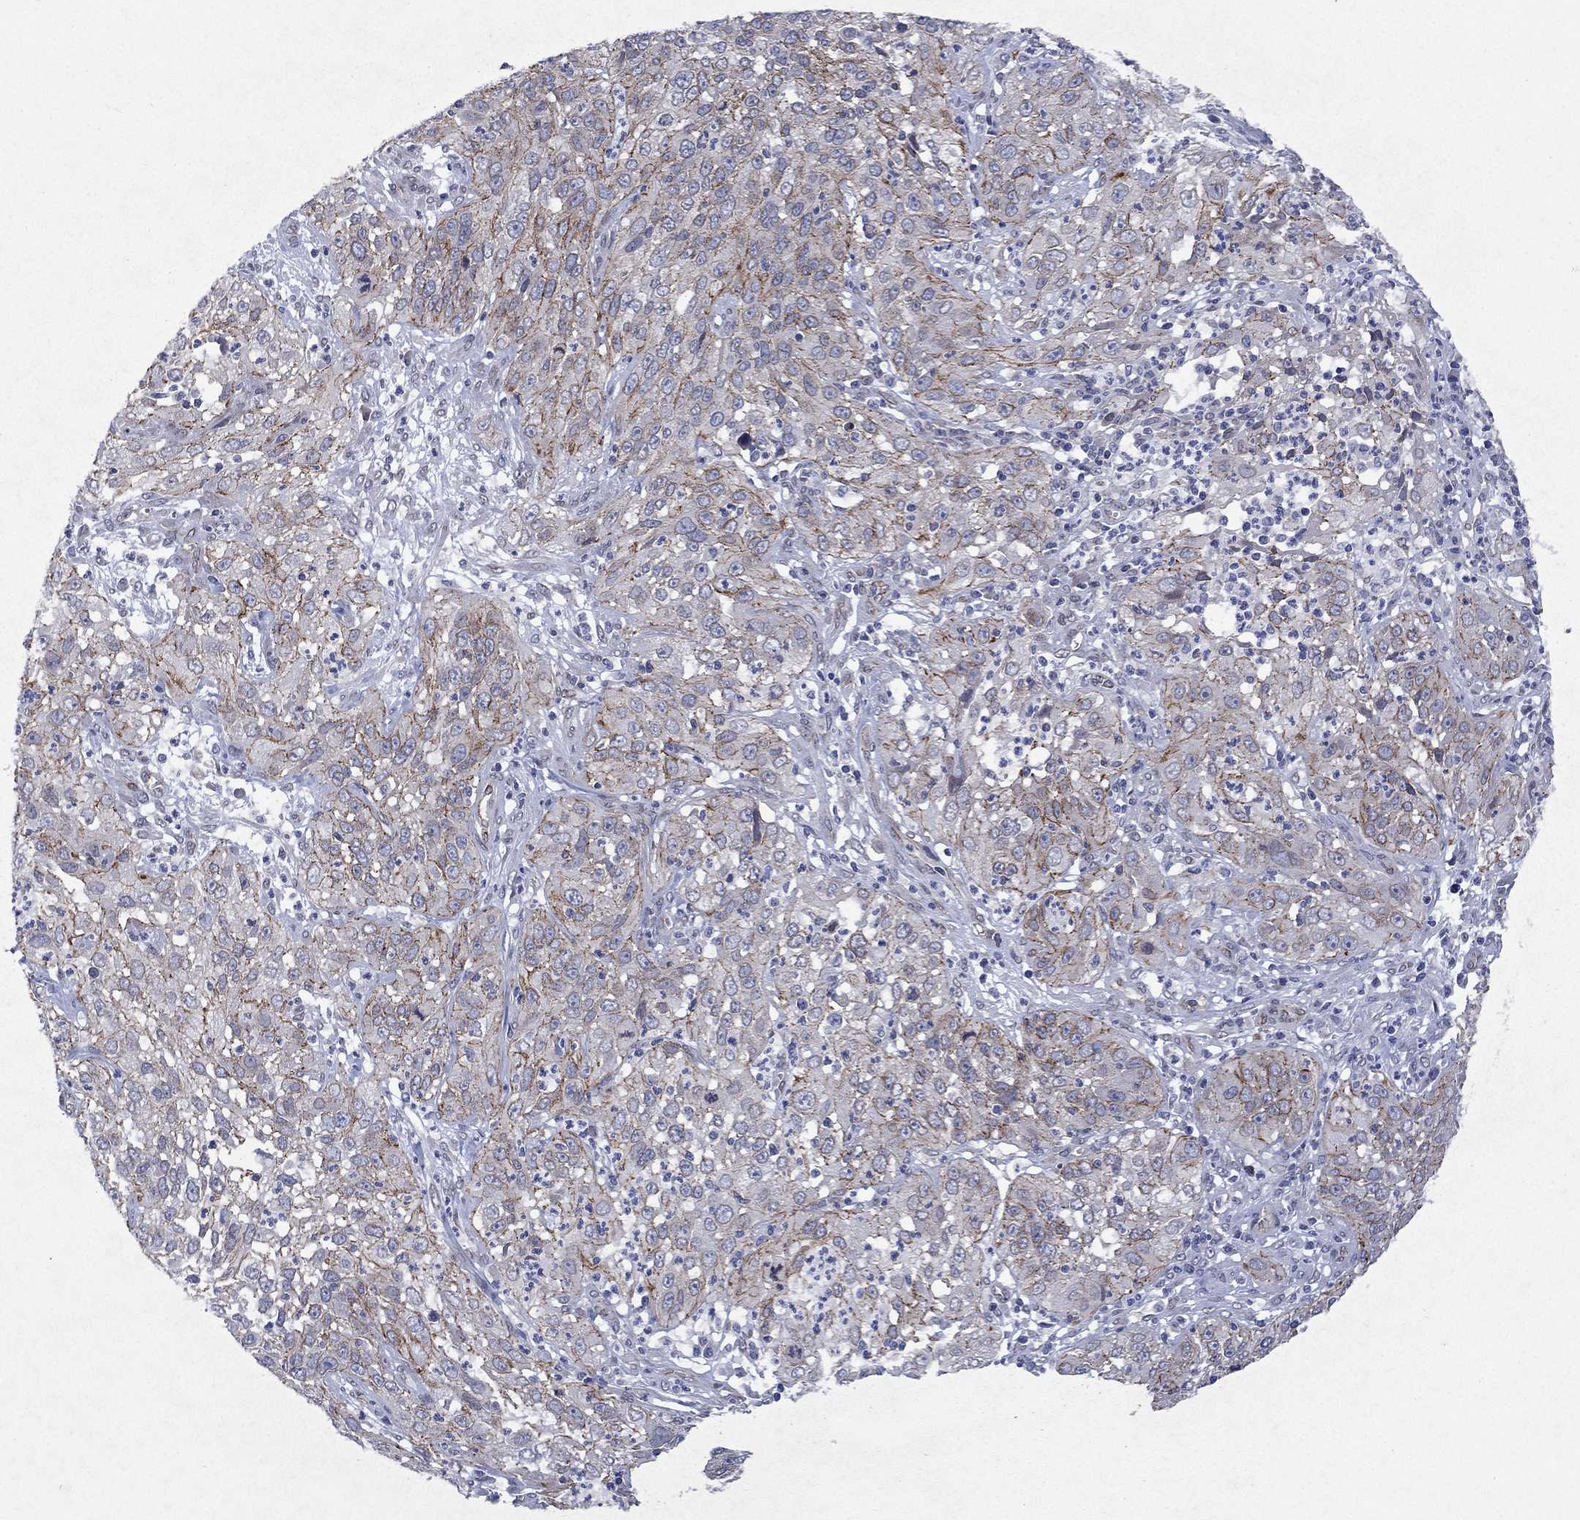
{"staining": {"intensity": "strong", "quantity": "25%-75%", "location": "cytoplasmic/membranous"}, "tissue": "cervical cancer", "cell_type": "Tumor cells", "image_type": "cancer", "snomed": [{"axis": "morphology", "description": "Squamous cell carcinoma, NOS"}, {"axis": "topography", "description": "Cervix"}], "caption": "Immunohistochemistry (IHC) of squamous cell carcinoma (cervical) exhibits high levels of strong cytoplasmic/membranous staining in approximately 25%-75% of tumor cells. (brown staining indicates protein expression, while blue staining denotes nuclei).", "gene": "EMC9", "patient": {"sex": "female", "age": 32}}